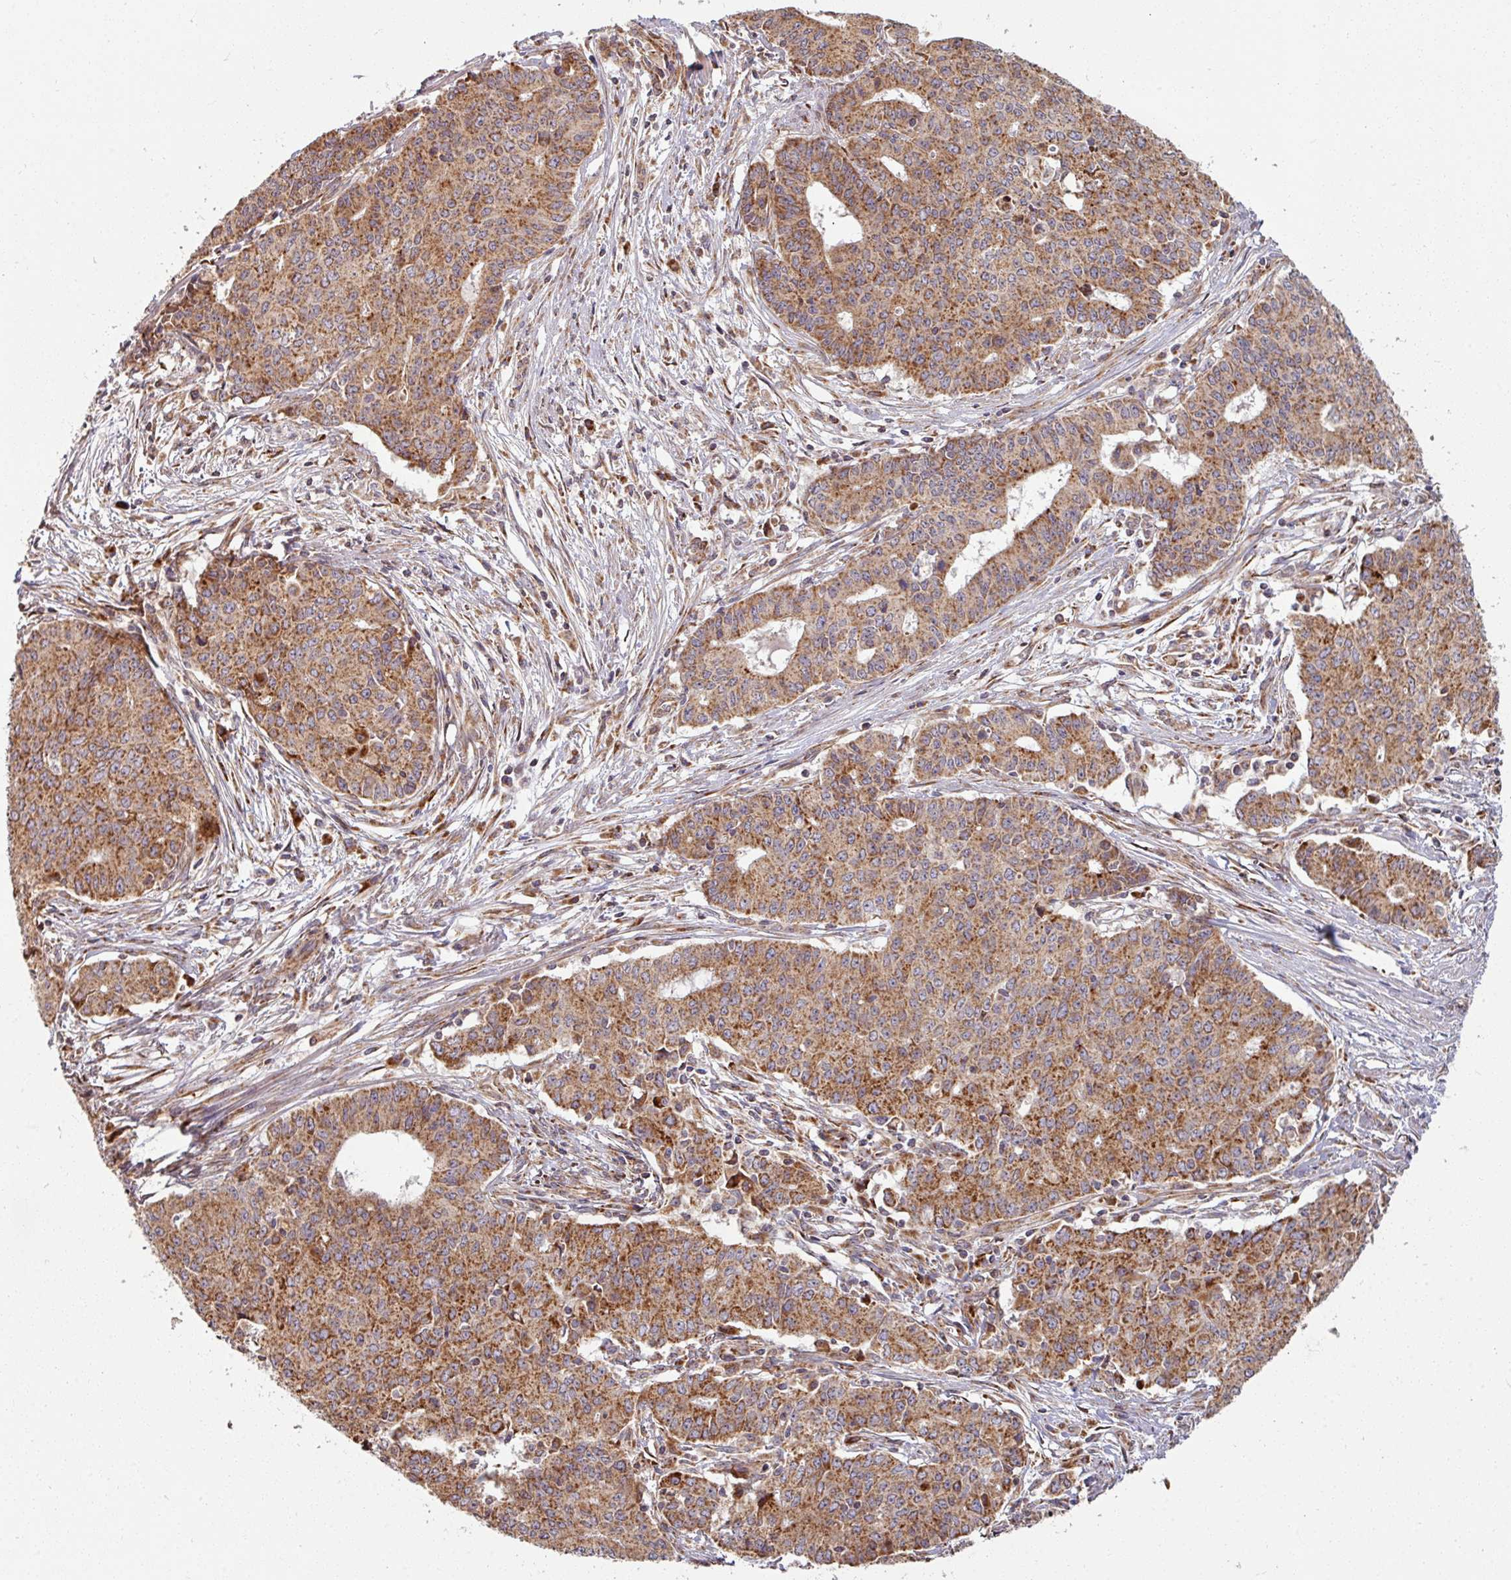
{"staining": {"intensity": "moderate", "quantity": ">75%", "location": "cytoplasmic/membranous"}, "tissue": "endometrial cancer", "cell_type": "Tumor cells", "image_type": "cancer", "snomed": [{"axis": "morphology", "description": "Adenocarcinoma, NOS"}, {"axis": "topography", "description": "Endometrium"}], "caption": "Adenocarcinoma (endometrial) was stained to show a protein in brown. There is medium levels of moderate cytoplasmic/membranous staining in about >75% of tumor cells.", "gene": "MAGT1", "patient": {"sex": "female", "age": 59}}